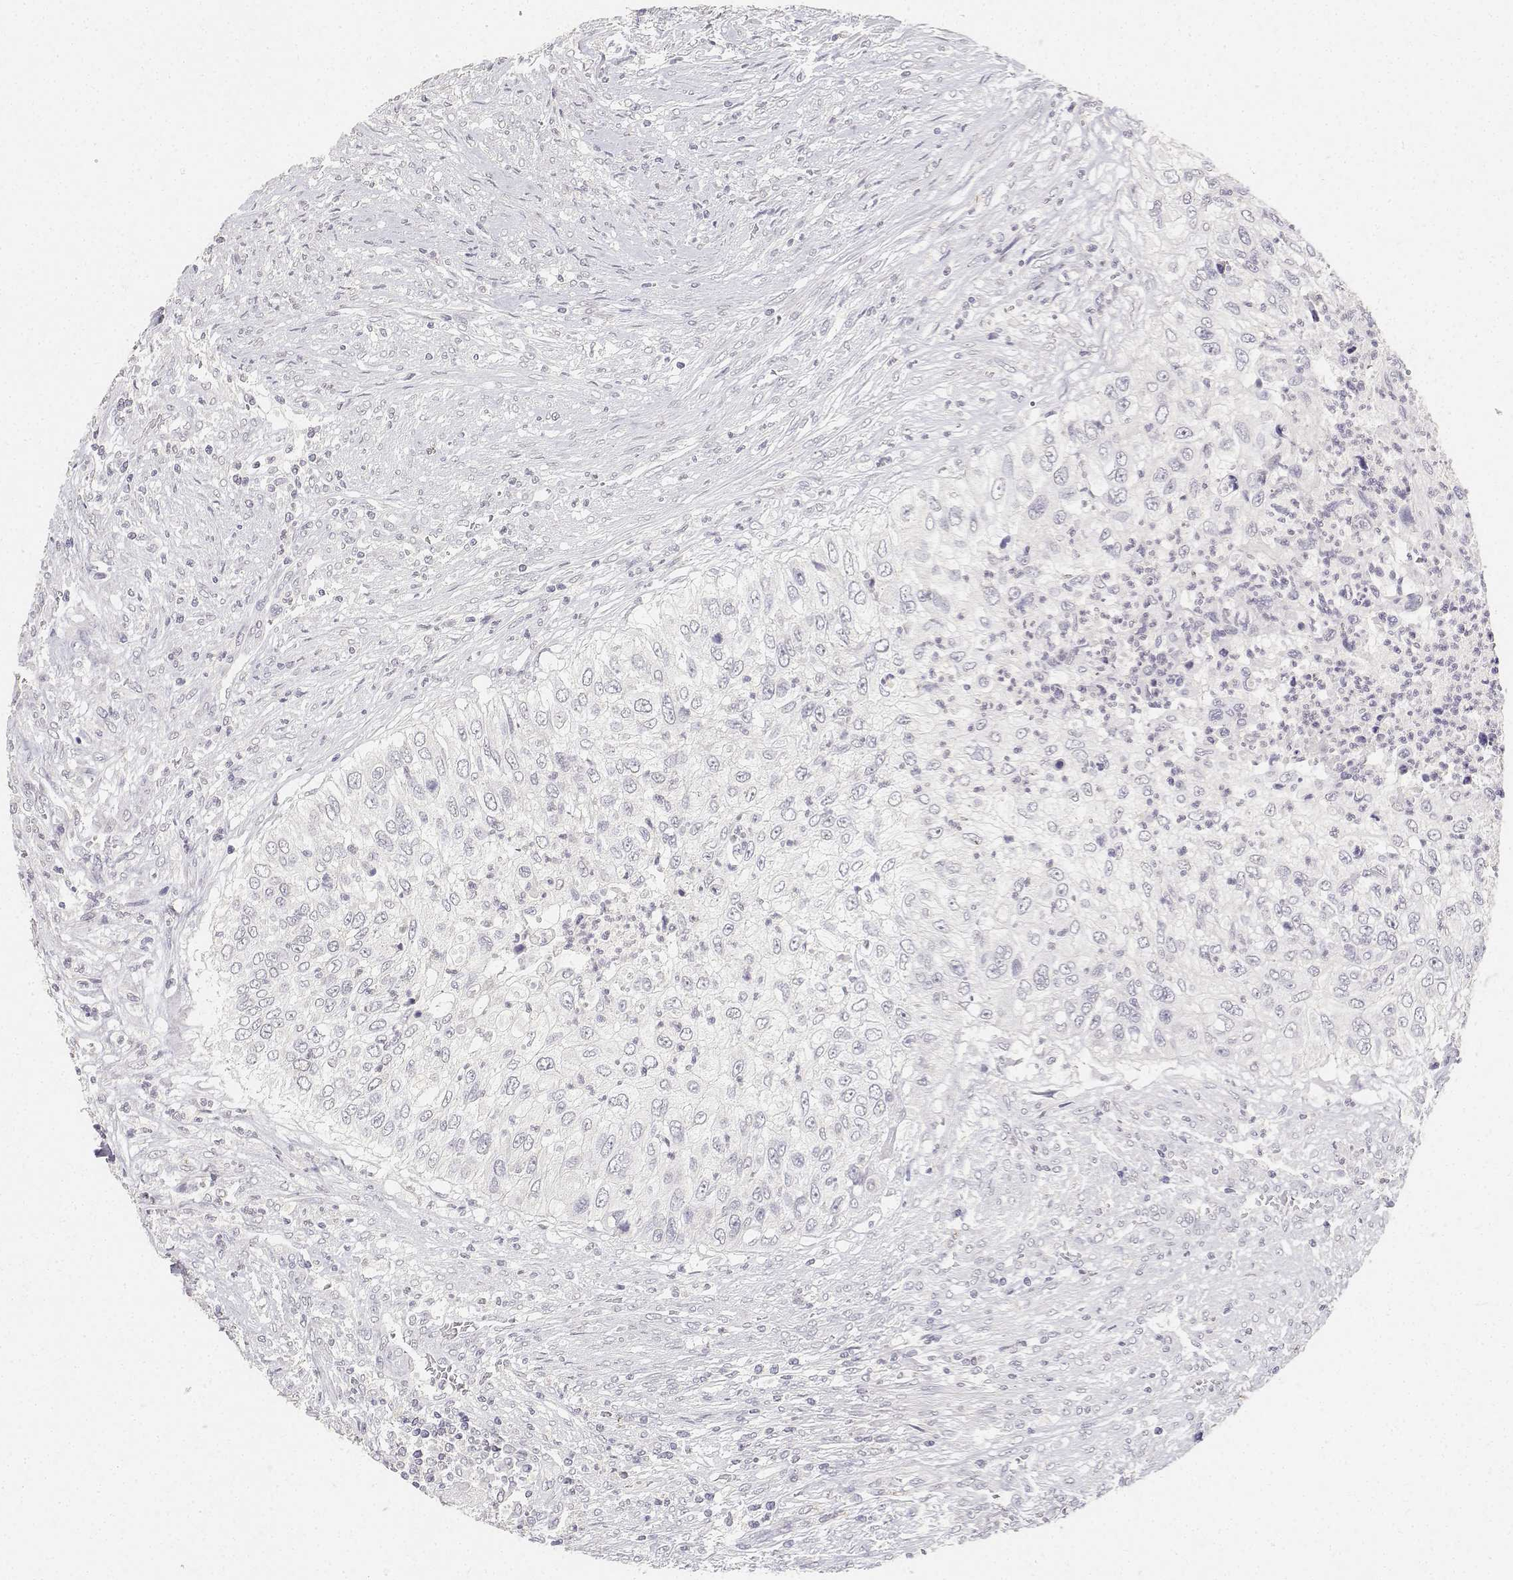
{"staining": {"intensity": "negative", "quantity": "none", "location": "none"}, "tissue": "urothelial cancer", "cell_type": "Tumor cells", "image_type": "cancer", "snomed": [{"axis": "morphology", "description": "Urothelial carcinoma, High grade"}, {"axis": "topography", "description": "Urinary bladder"}], "caption": "DAB immunohistochemical staining of human high-grade urothelial carcinoma reveals no significant staining in tumor cells.", "gene": "PAEP", "patient": {"sex": "female", "age": 60}}